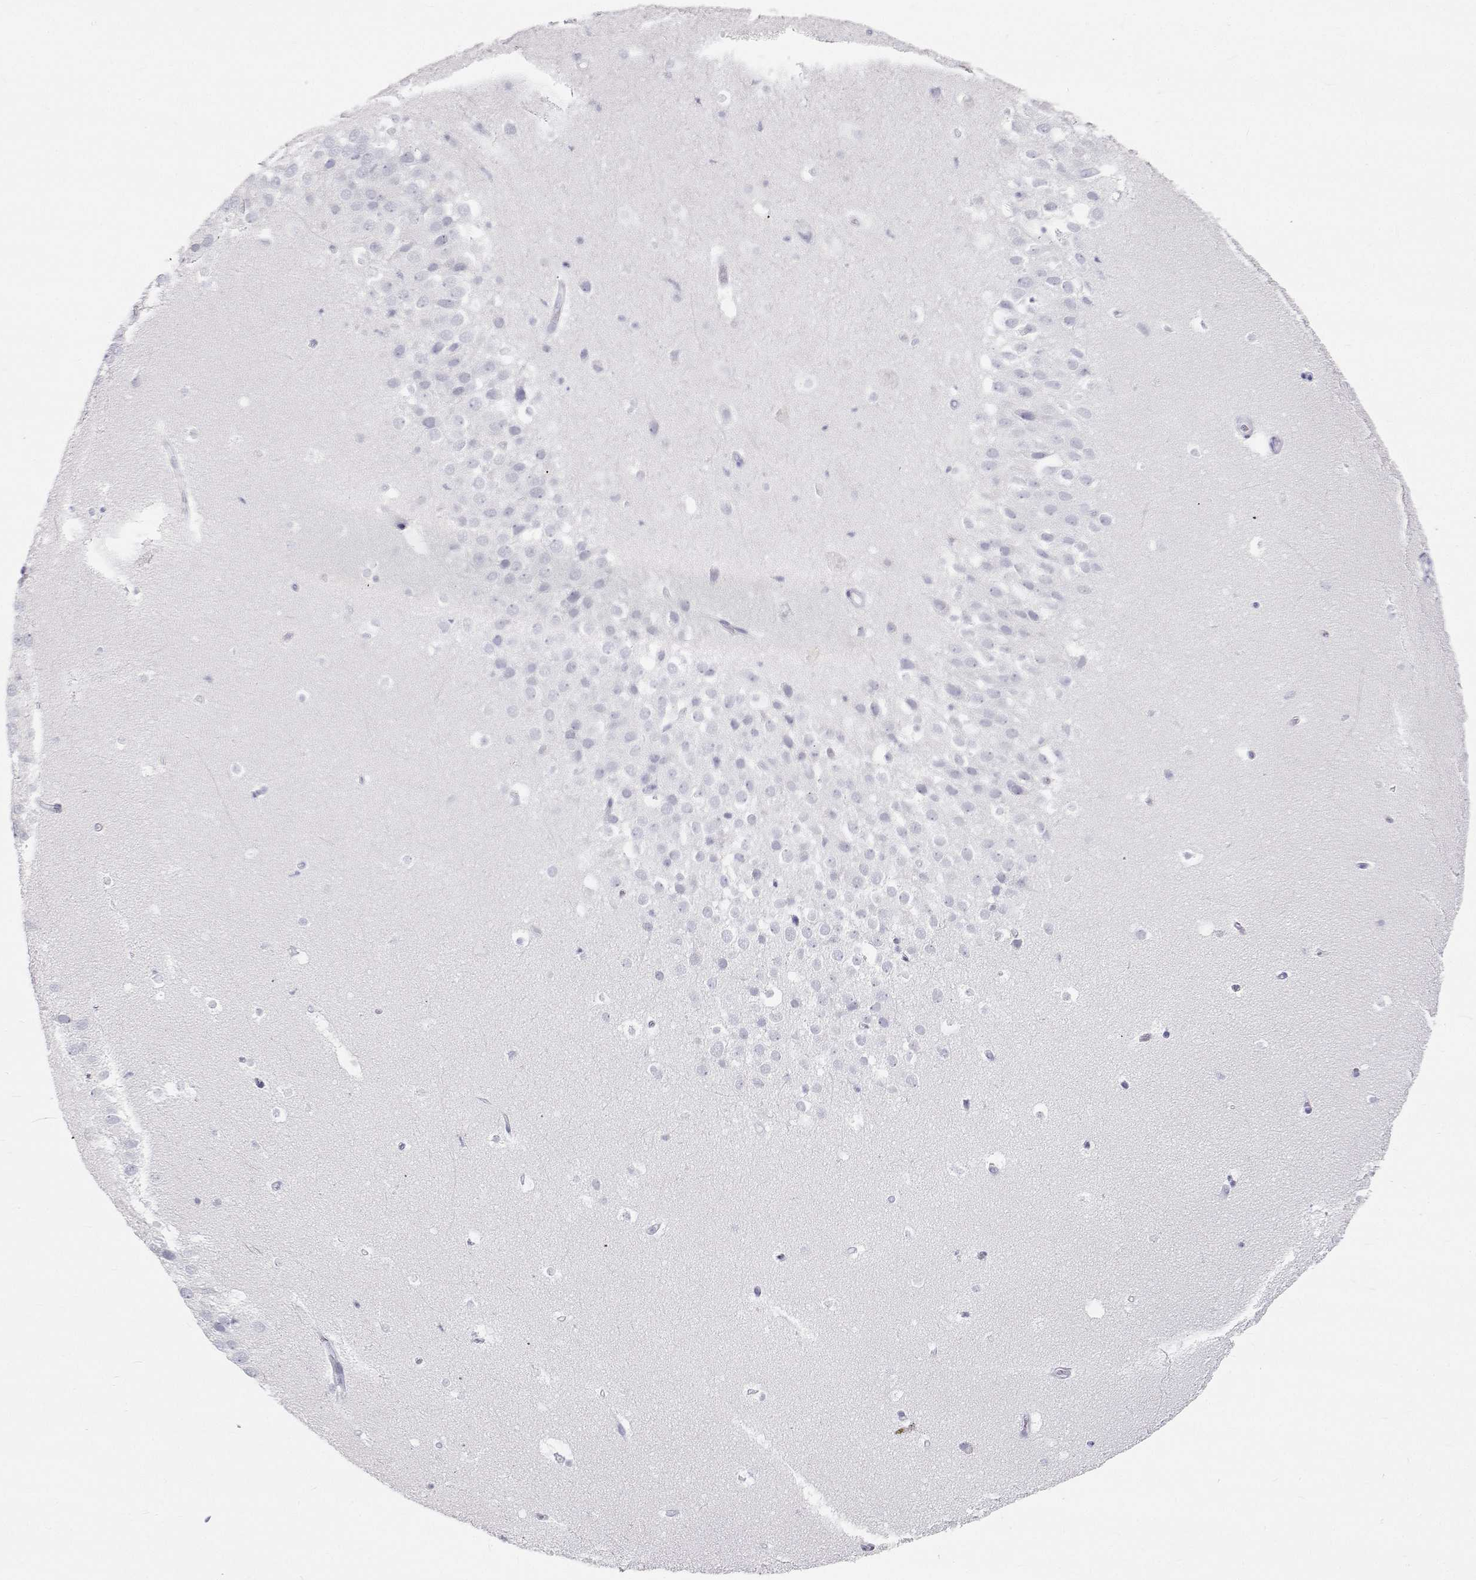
{"staining": {"intensity": "negative", "quantity": "none", "location": "none"}, "tissue": "hippocampus", "cell_type": "Glial cells", "image_type": "normal", "snomed": [{"axis": "morphology", "description": "Normal tissue, NOS"}, {"axis": "topography", "description": "Hippocampus"}], "caption": "Human hippocampus stained for a protein using IHC shows no expression in glial cells.", "gene": "SFTPB", "patient": {"sex": "male", "age": 26}}